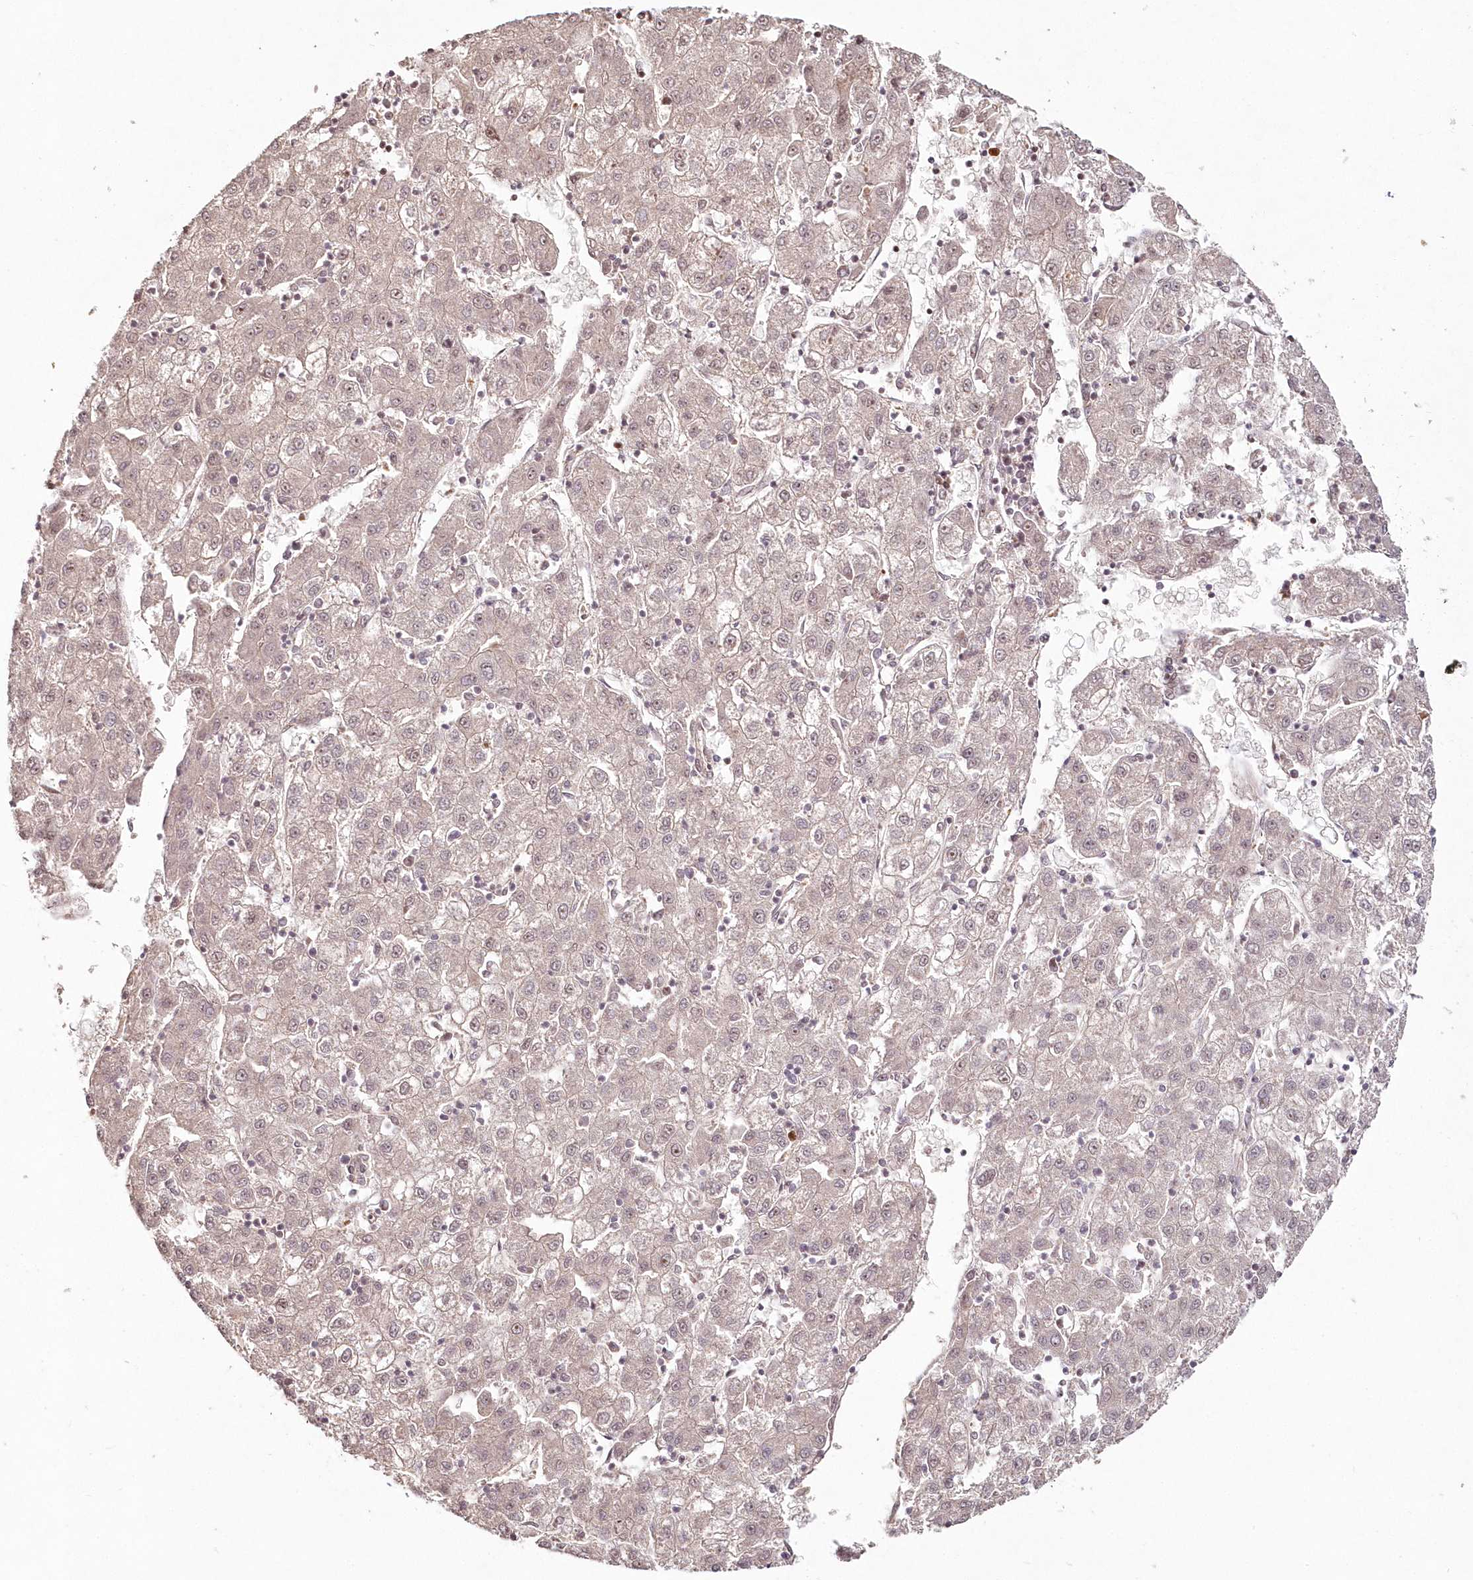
{"staining": {"intensity": "weak", "quantity": ">75%", "location": "cytoplasmic/membranous,nuclear"}, "tissue": "liver cancer", "cell_type": "Tumor cells", "image_type": "cancer", "snomed": [{"axis": "morphology", "description": "Carcinoma, Hepatocellular, NOS"}, {"axis": "topography", "description": "Liver"}], "caption": "Tumor cells show low levels of weak cytoplasmic/membranous and nuclear positivity in approximately >75% of cells in human liver hepatocellular carcinoma.", "gene": "HYCC2", "patient": {"sex": "male", "age": 72}}